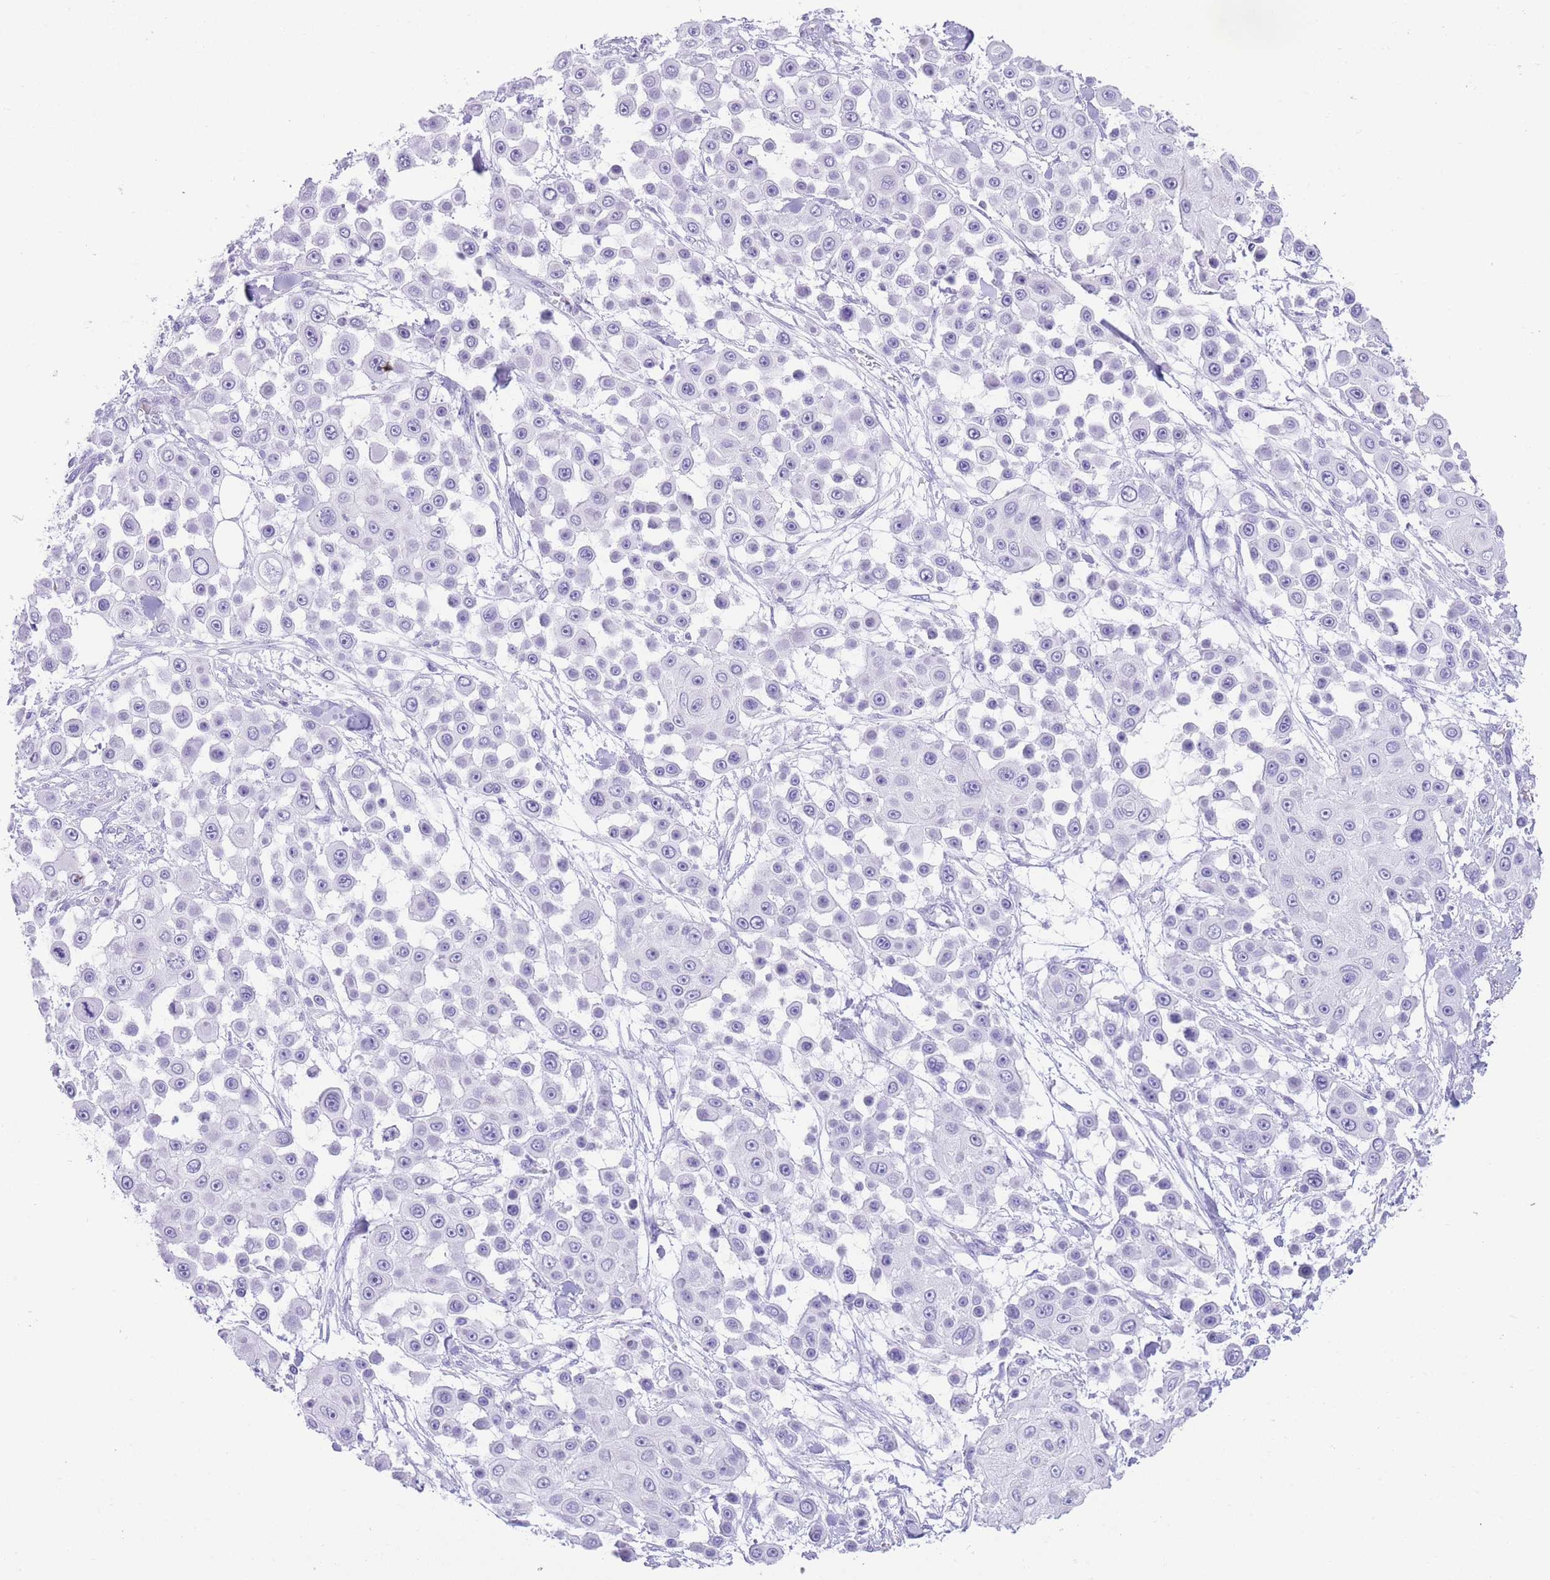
{"staining": {"intensity": "negative", "quantity": "none", "location": "none"}, "tissue": "skin cancer", "cell_type": "Tumor cells", "image_type": "cancer", "snomed": [{"axis": "morphology", "description": "Squamous cell carcinoma, NOS"}, {"axis": "topography", "description": "Skin"}], "caption": "This is an immunohistochemistry image of human squamous cell carcinoma (skin). There is no staining in tumor cells.", "gene": "ELOA2", "patient": {"sex": "male", "age": 67}}